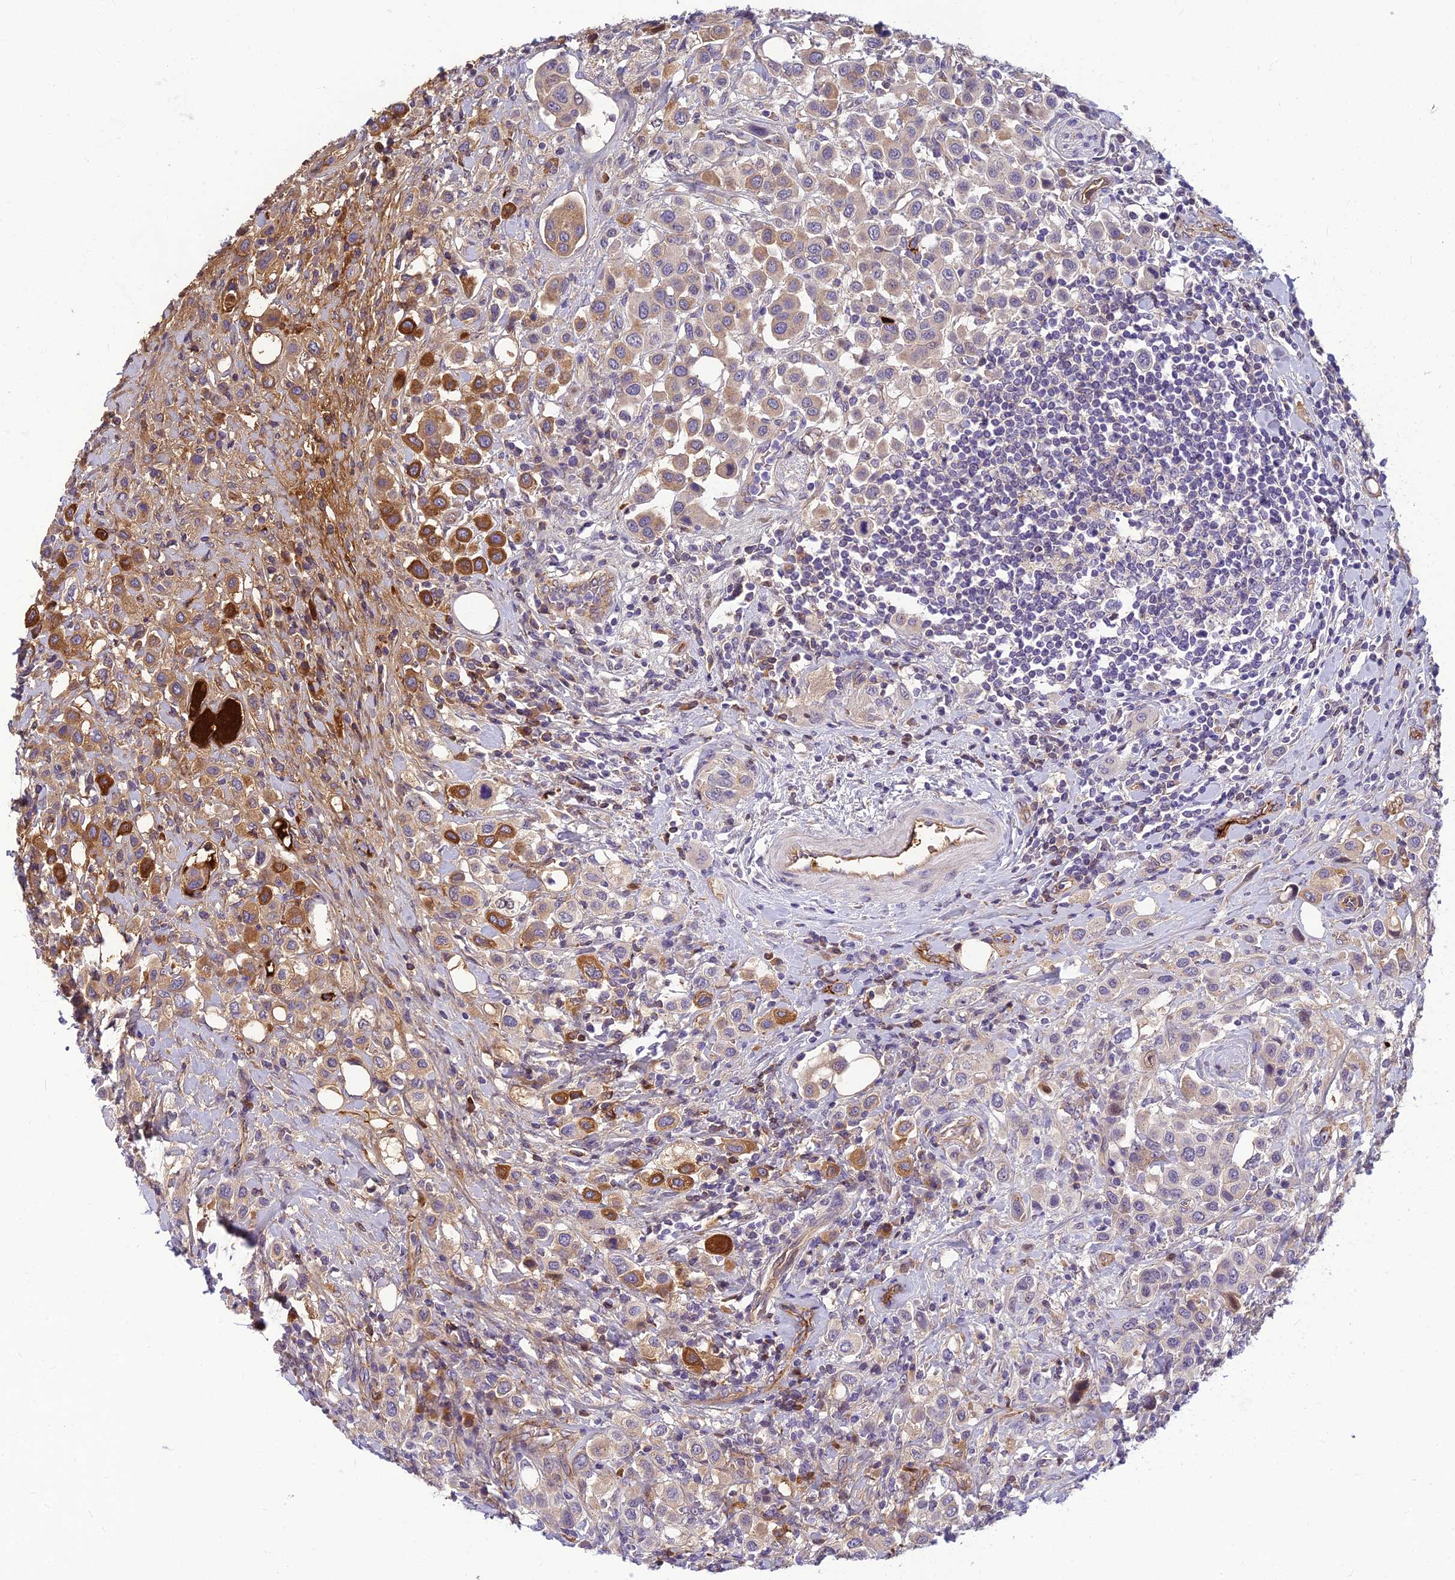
{"staining": {"intensity": "strong", "quantity": "25%-75%", "location": "cytoplasmic/membranous"}, "tissue": "urothelial cancer", "cell_type": "Tumor cells", "image_type": "cancer", "snomed": [{"axis": "morphology", "description": "Urothelial carcinoma, High grade"}, {"axis": "topography", "description": "Urinary bladder"}], "caption": "Immunohistochemical staining of urothelial cancer shows strong cytoplasmic/membranous protein staining in about 25%-75% of tumor cells. (Brightfield microscopy of DAB IHC at high magnification).", "gene": "CLEC11A", "patient": {"sex": "male", "age": 50}}